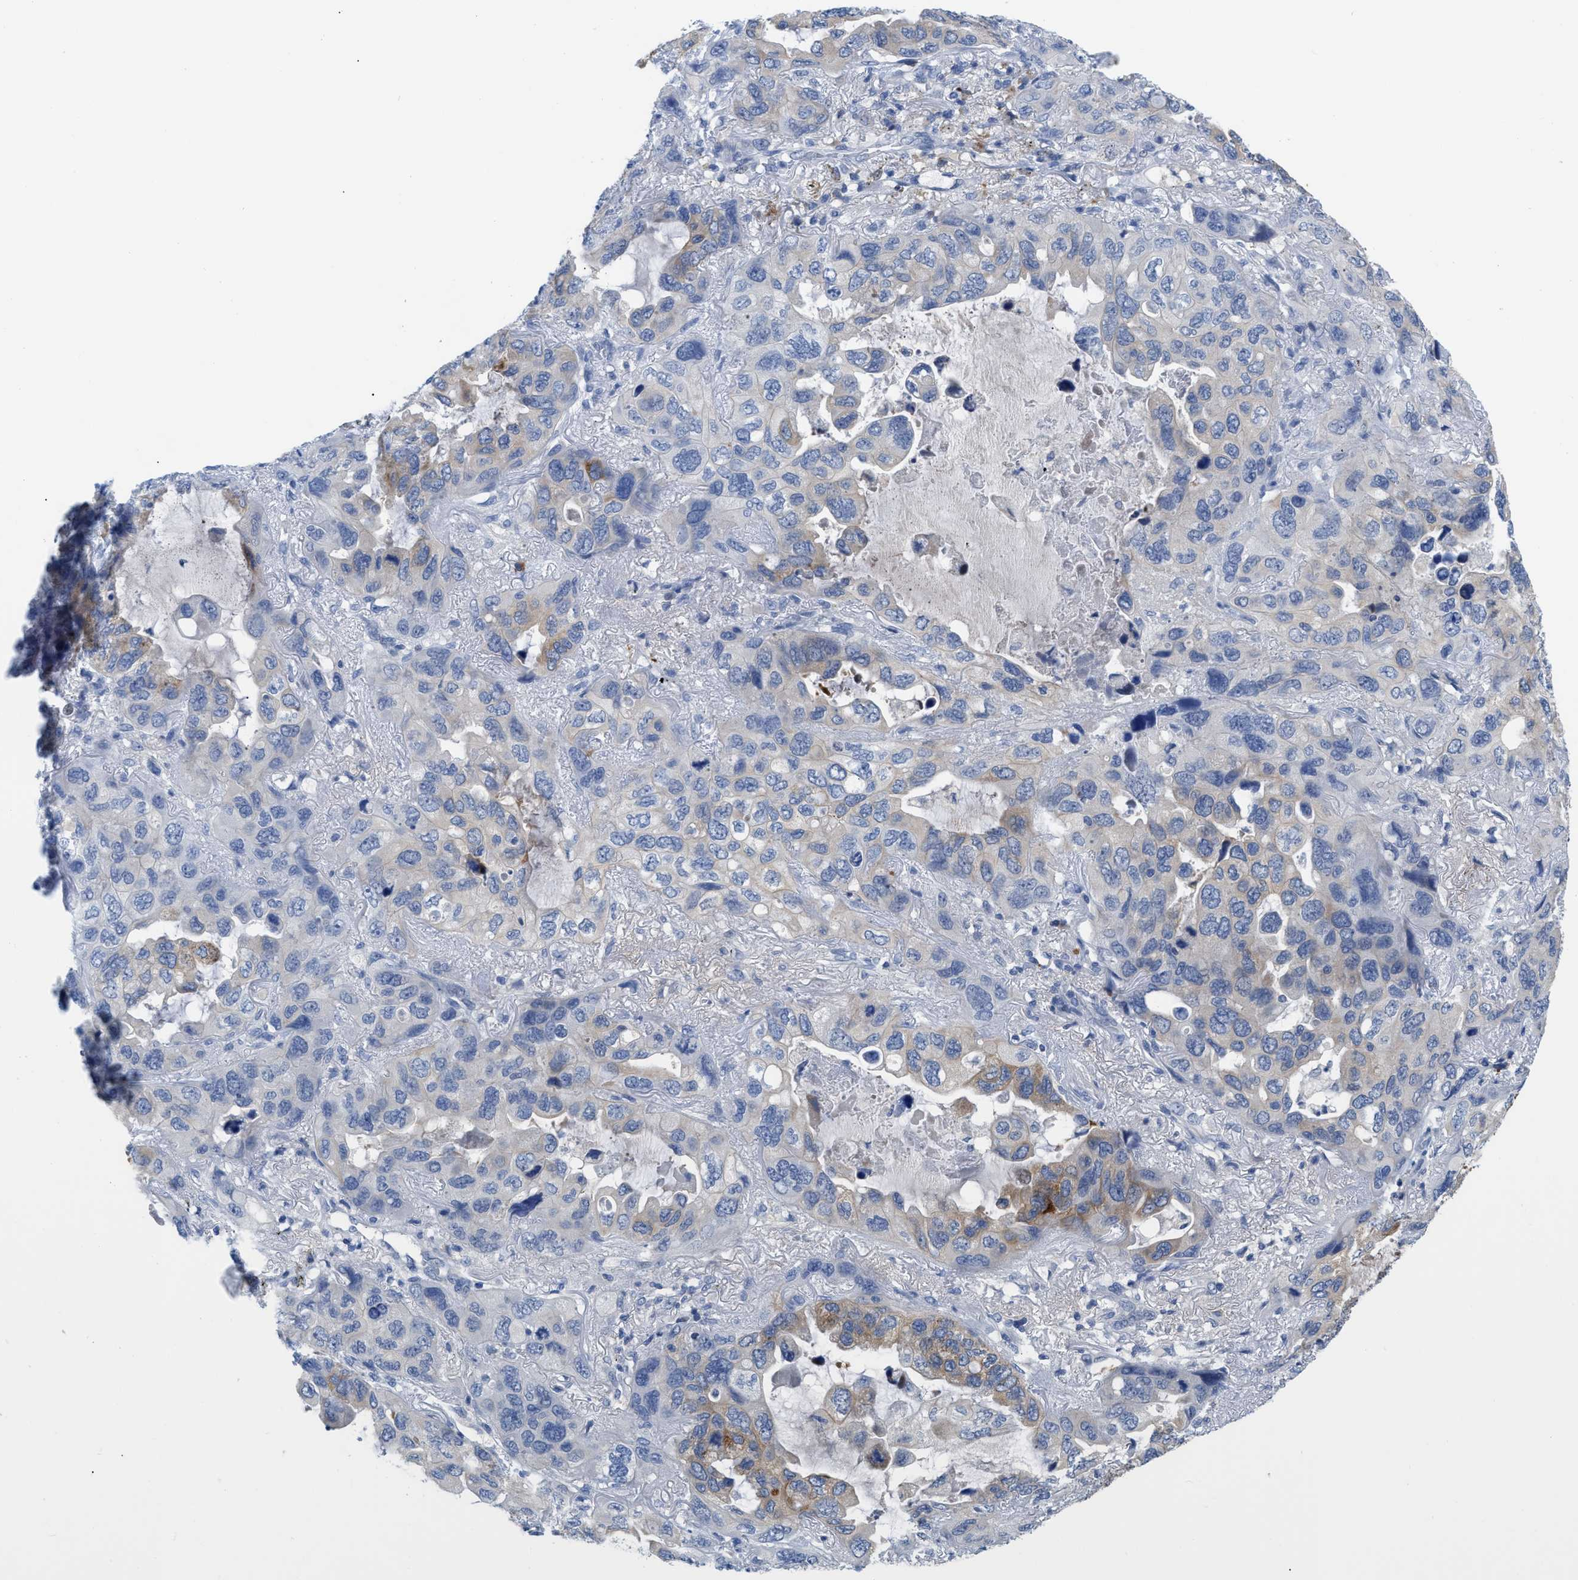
{"staining": {"intensity": "weak", "quantity": "25%-75%", "location": "cytoplasmic/membranous"}, "tissue": "lung cancer", "cell_type": "Tumor cells", "image_type": "cancer", "snomed": [{"axis": "morphology", "description": "Squamous cell carcinoma, NOS"}, {"axis": "topography", "description": "Lung"}], "caption": "Lung squamous cell carcinoma stained for a protein shows weak cytoplasmic/membranous positivity in tumor cells.", "gene": "OR9K2", "patient": {"sex": "female", "age": 73}}